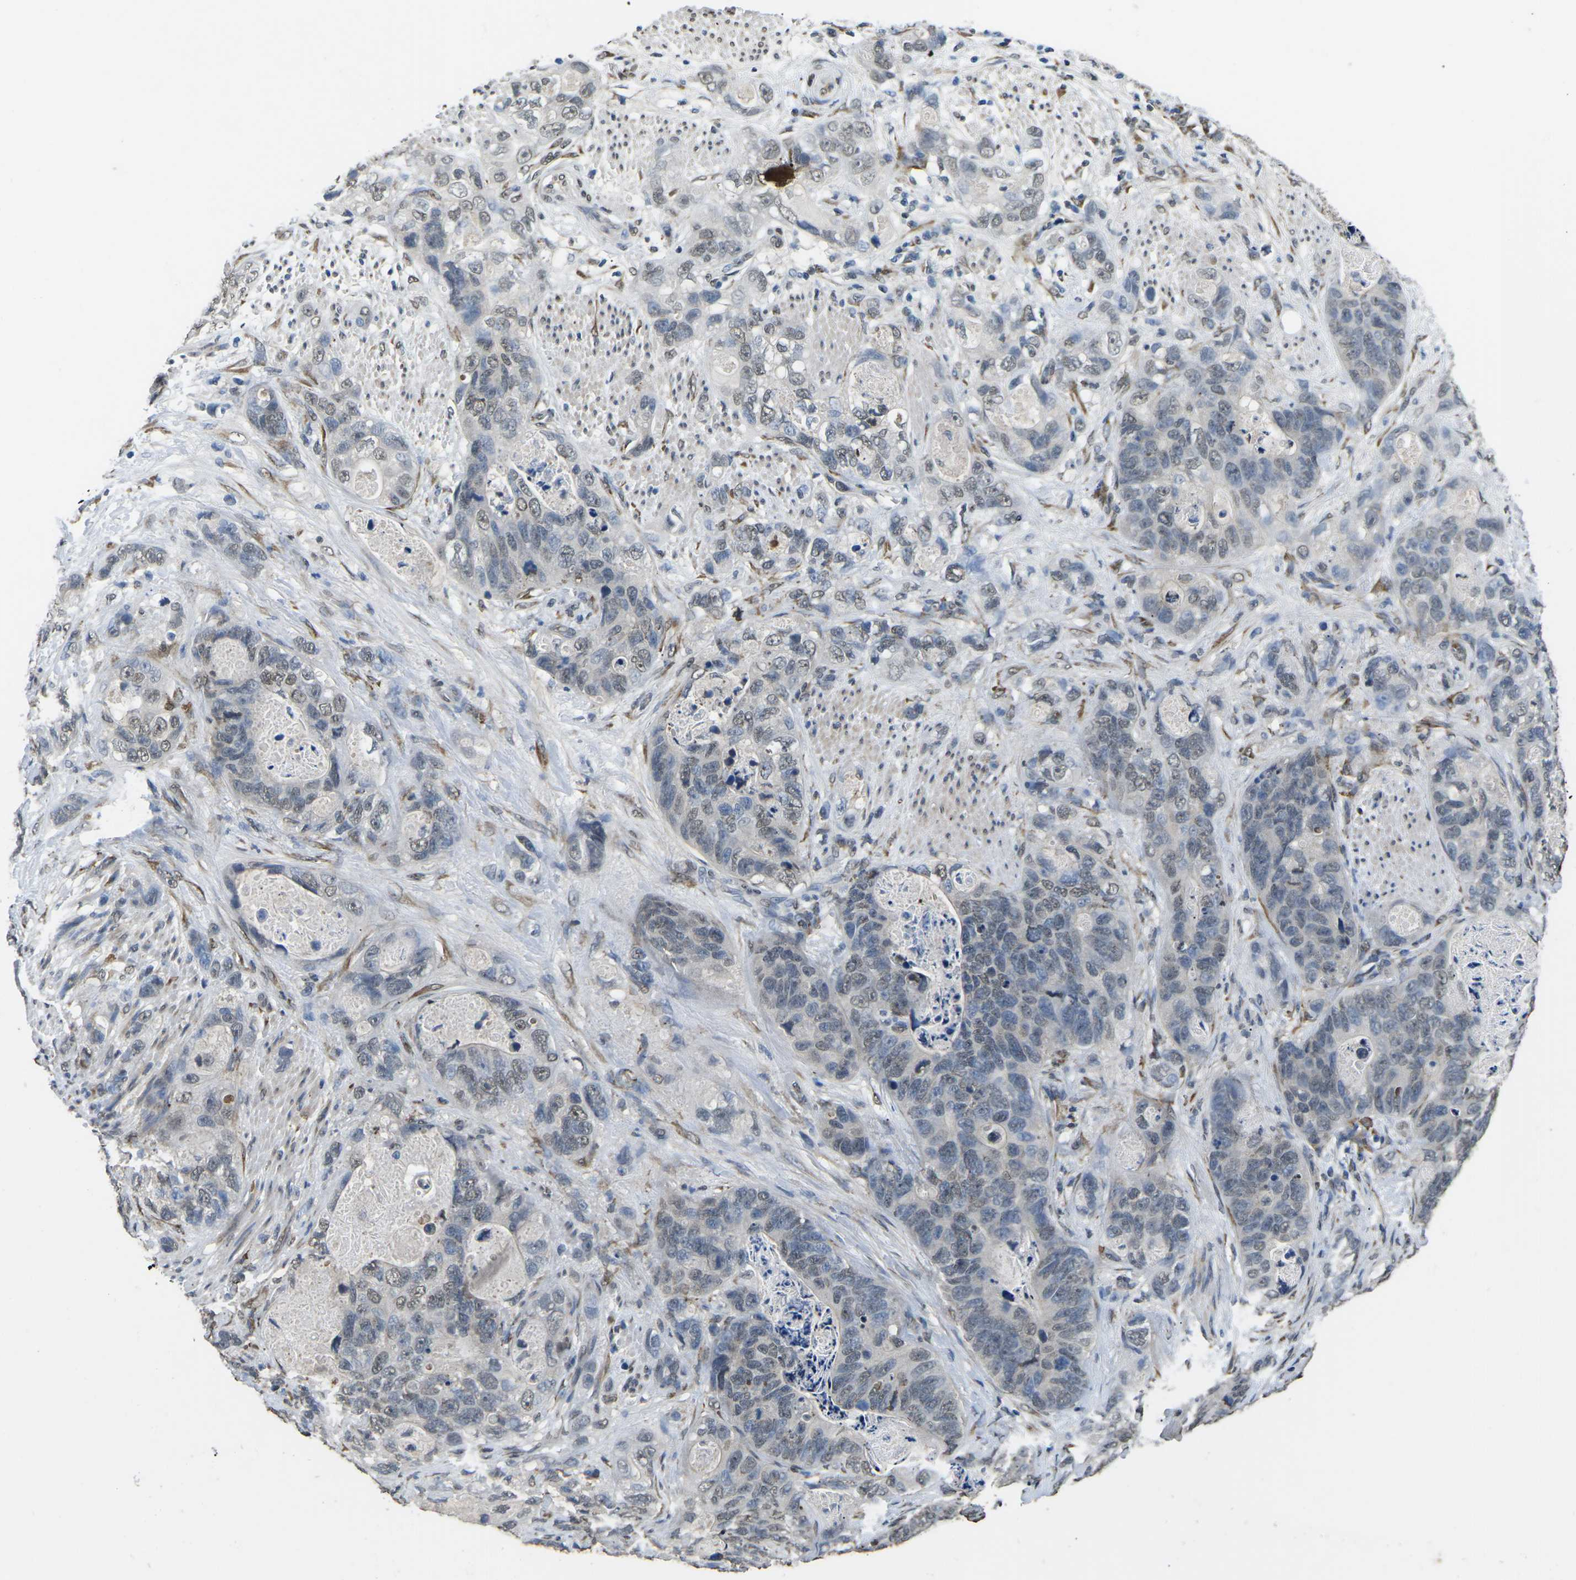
{"staining": {"intensity": "negative", "quantity": "none", "location": "none"}, "tissue": "stomach cancer", "cell_type": "Tumor cells", "image_type": "cancer", "snomed": [{"axis": "morphology", "description": "Adenocarcinoma, NOS"}, {"axis": "topography", "description": "Stomach"}], "caption": "The photomicrograph demonstrates no staining of tumor cells in stomach cancer (adenocarcinoma).", "gene": "SCNN1B", "patient": {"sex": "female", "age": 89}}